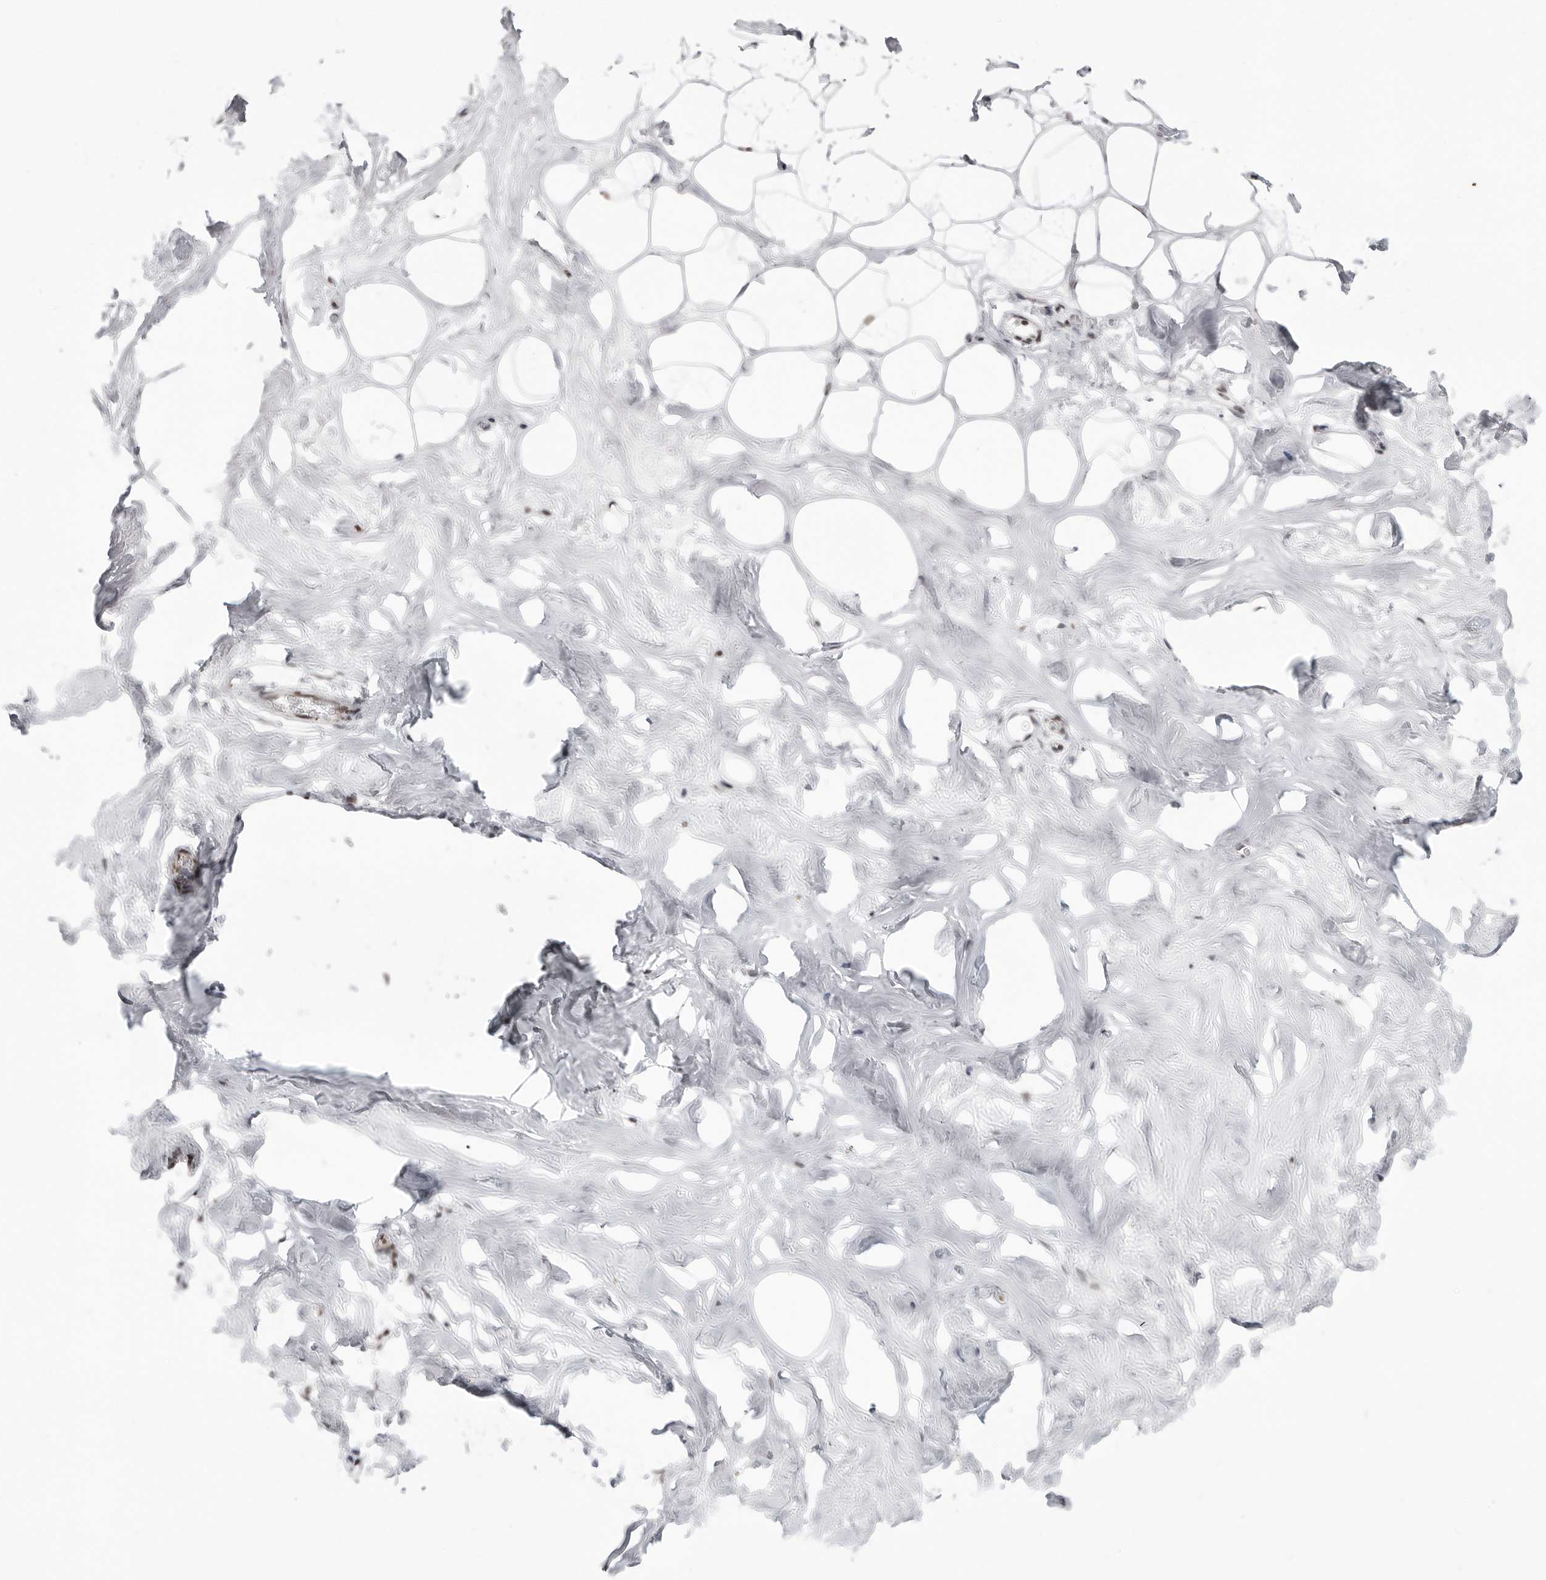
{"staining": {"intensity": "weak", "quantity": "<25%", "location": "nuclear"}, "tissue": "adipose tissue", "cell_type": "Adipocytes", "image_type": "normal", "snomed": [{"axis": "morphology", "description": "Normal tissue, NOS"}, {"axis": "morphology", "description": "Fibrosis, NOS"}, {"axis": "topography", "description": "Breast"}, {"axis": "topography", "description": "Adipose tissue"}], "caption": "This is an immunohistochemistry (IHC) micrograph of normal human adipose tissue. There is no staining in adipocytes.", "gene": "C8orf33", "patient": {"sex": "female", "age": 39}}